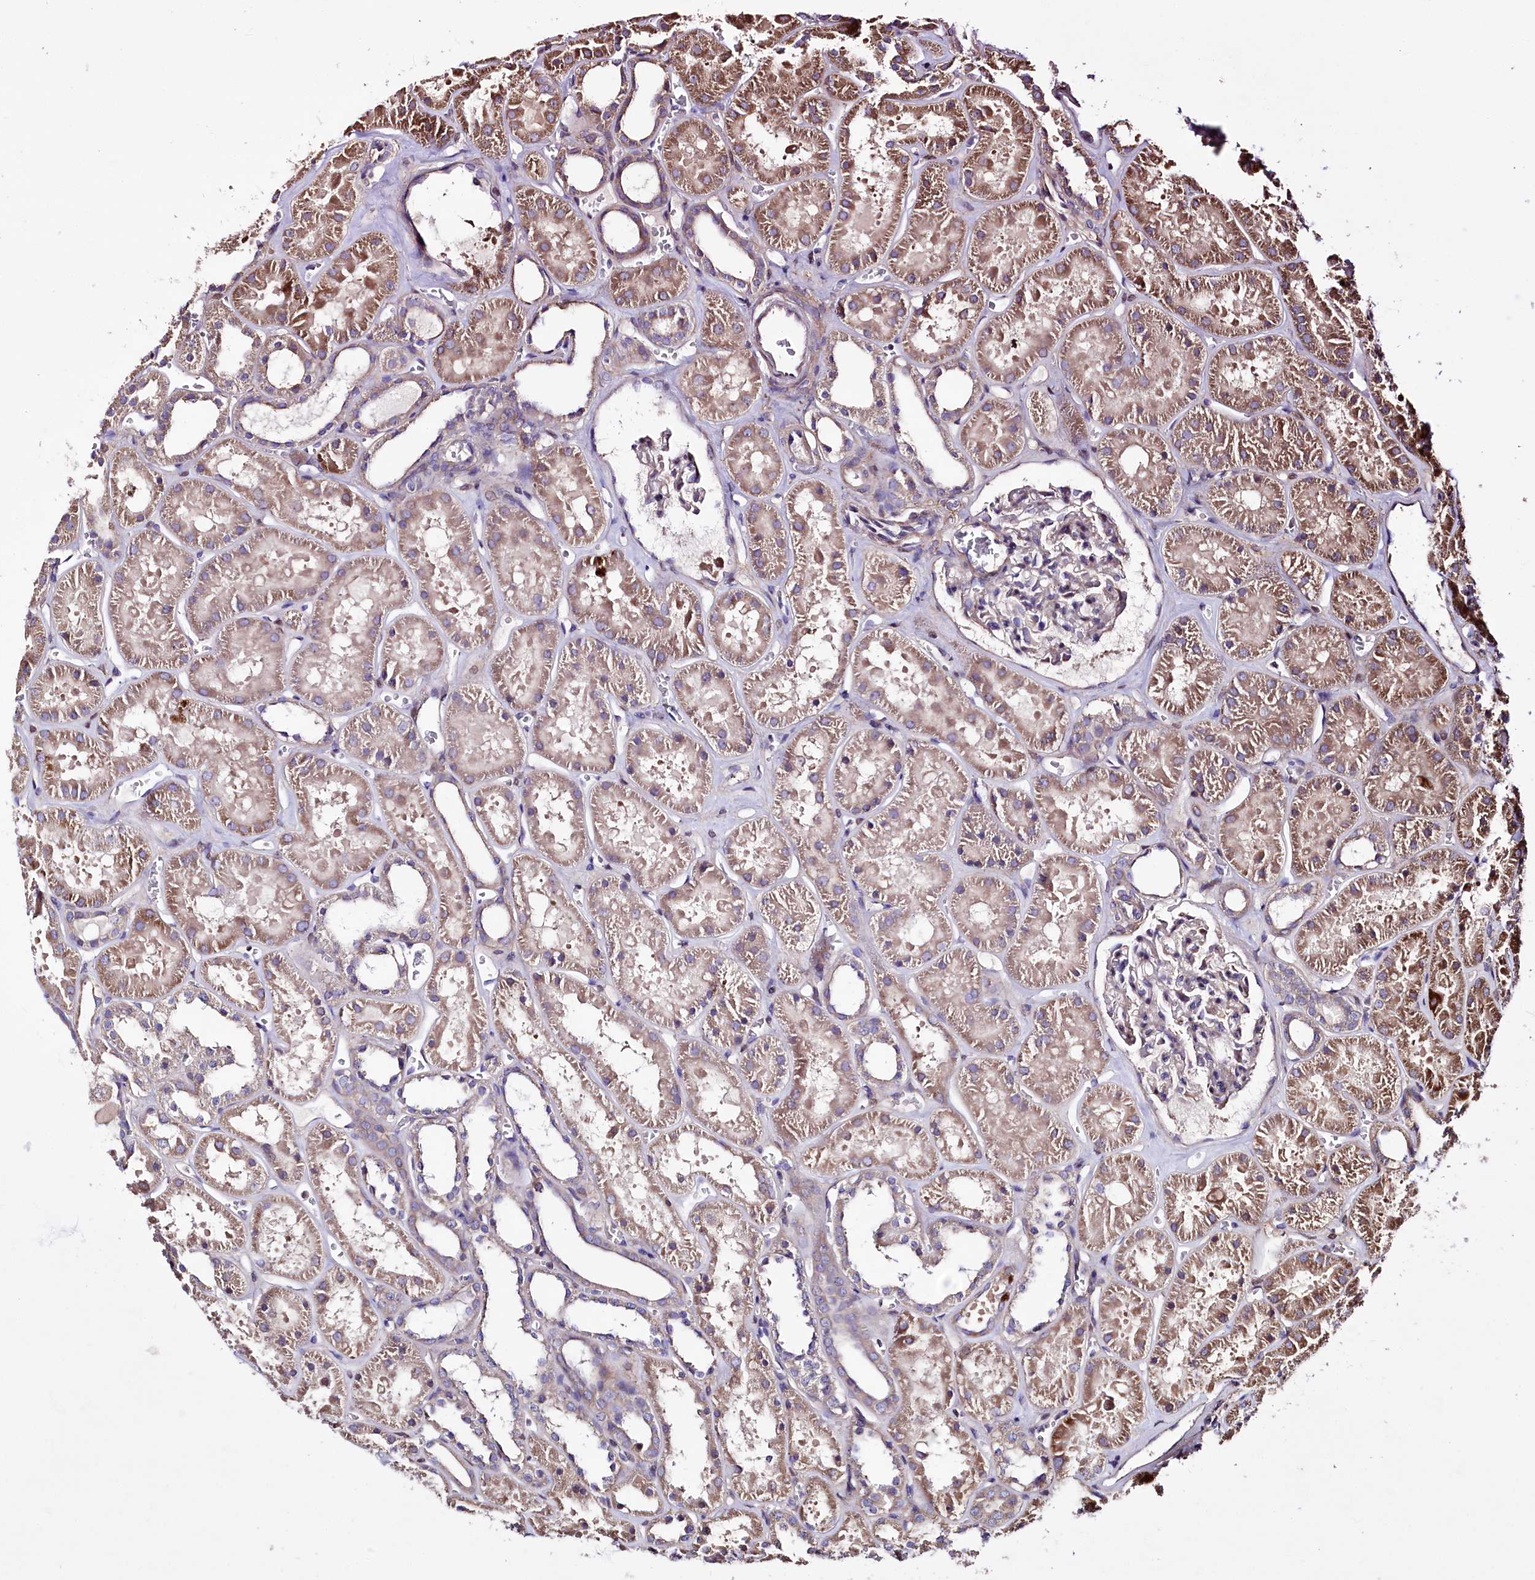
{"staining": {"intensity": "weak", "quantity": "<25%", "location": "cytoplasmic/membranous"}, "tissue": "kidney", "cell_type": "Cells in glomeruli", "image_type": "normal", "snomed": [{"axis": "morphology", "description": "Normal tissue, NOS"}, {"axis": "topography", "description": "Kidney"}], "caption": "IHC micrograph of normal kidney: kidney stained with DAB reveals no significant protein expression in cells in glomeruli. (DAB (3,3'-diaminobenzidine) immunohistochemistry (IHC) with hematoxylin counter stain).", "gene": "WWC1", "patient": {"sex": "female", "age": 41}}